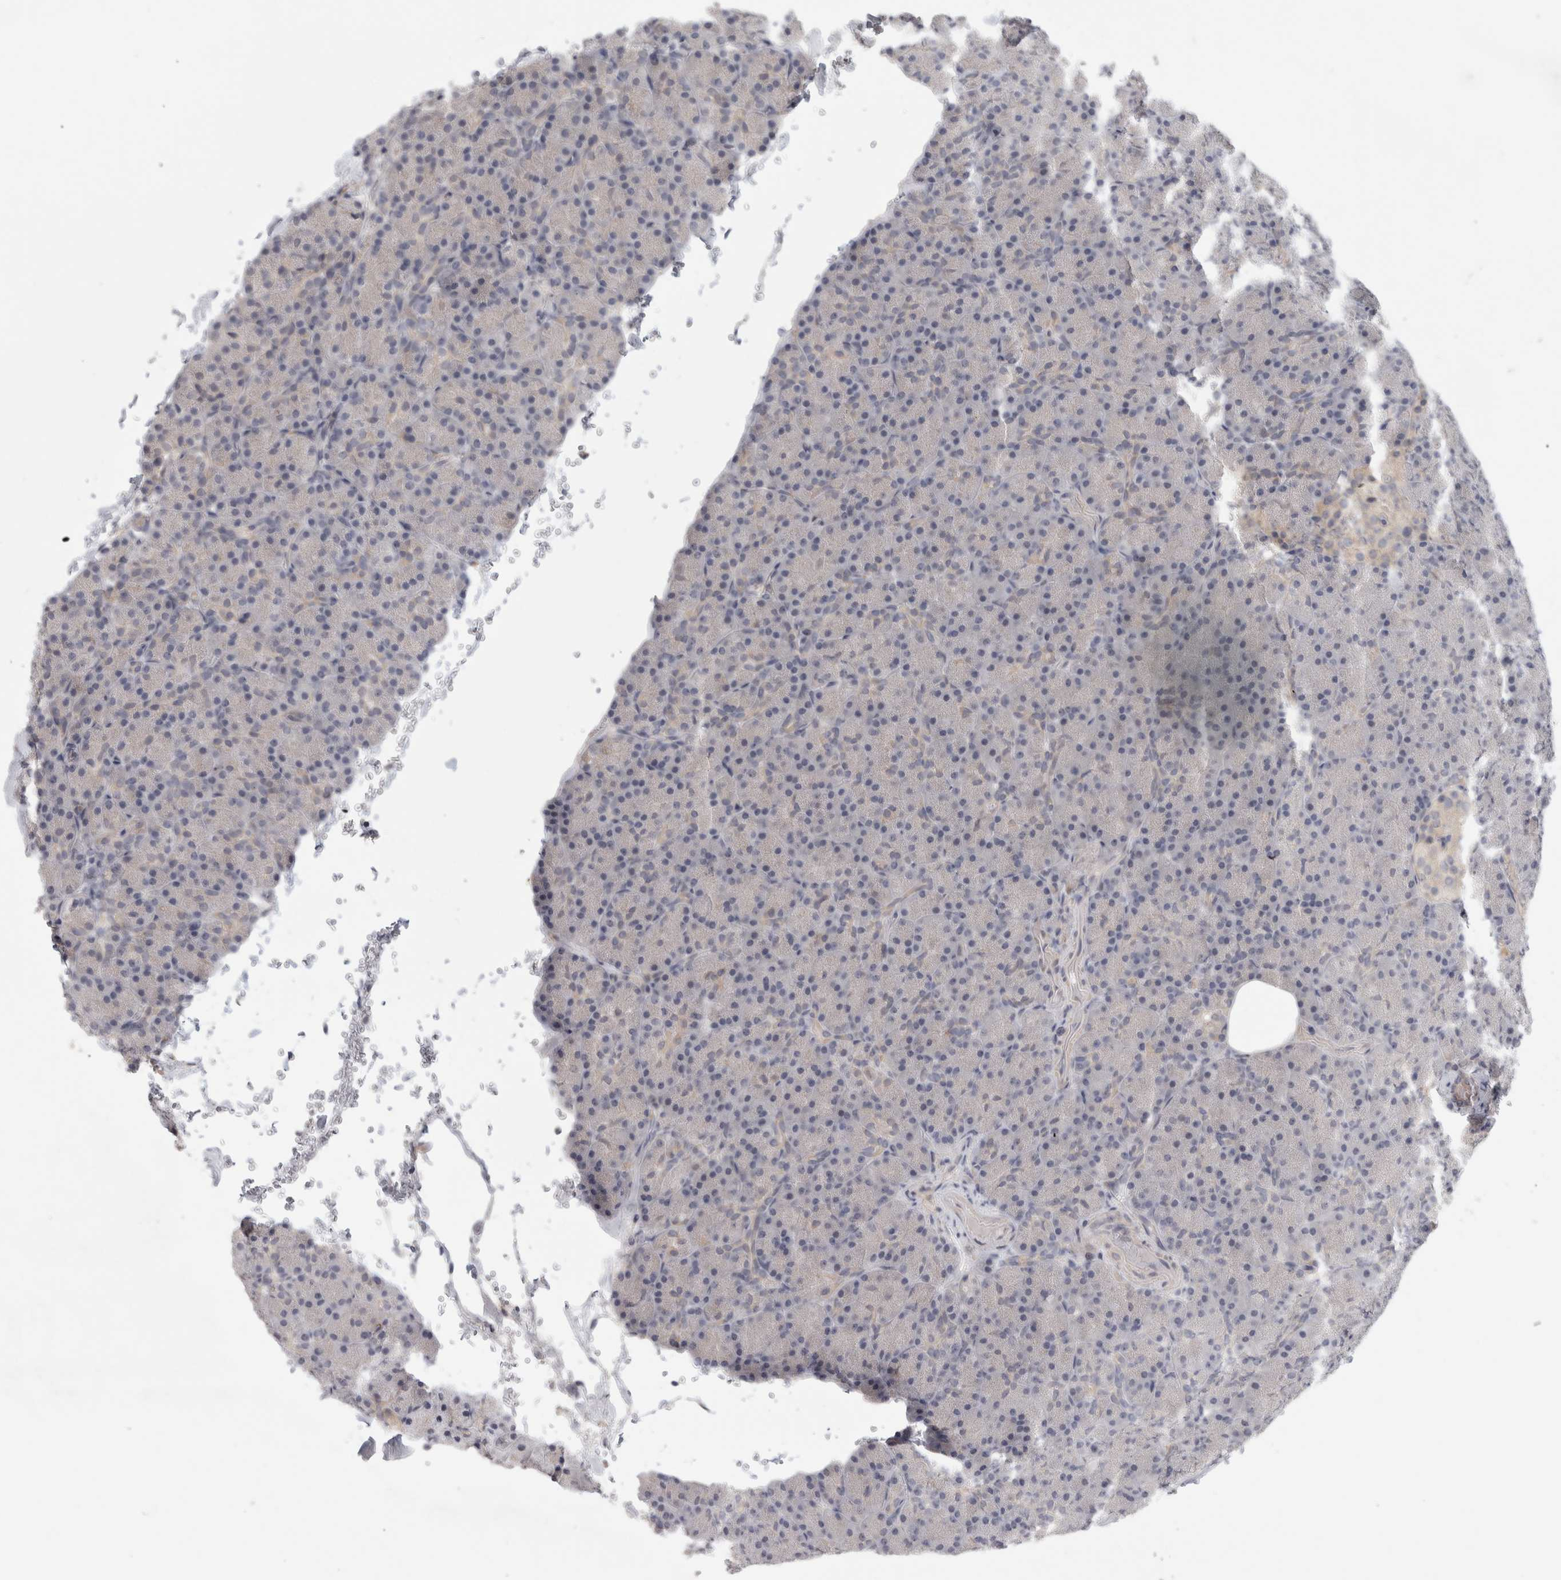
{"staining": {"intensity": "negative", "quantity": "none", "location": "none"}, "tissue": "pancreas", "cell_type": "Exocrine glandular cells", "image_type": "normal", "snomed": [{"axis": "morphology", "description": "Normal tissue, NOS"}, {"axis": "topography", "description": "Pancreas"}], "caption": "DAB (3,3'-diaminobenzidine) immunohistochemical staining of normal human pancreas demonstrates no significant staining in exocrine glandular cells. The staining was performed using DAB (3,3'-diaminobenzidine) to visualize the protein expression in brown, while the nuclei were stained in blue with hematoxylin (Magnification: 20x).", "gene": "PIGP", "patient": {"sex": "female", "age": 43}}